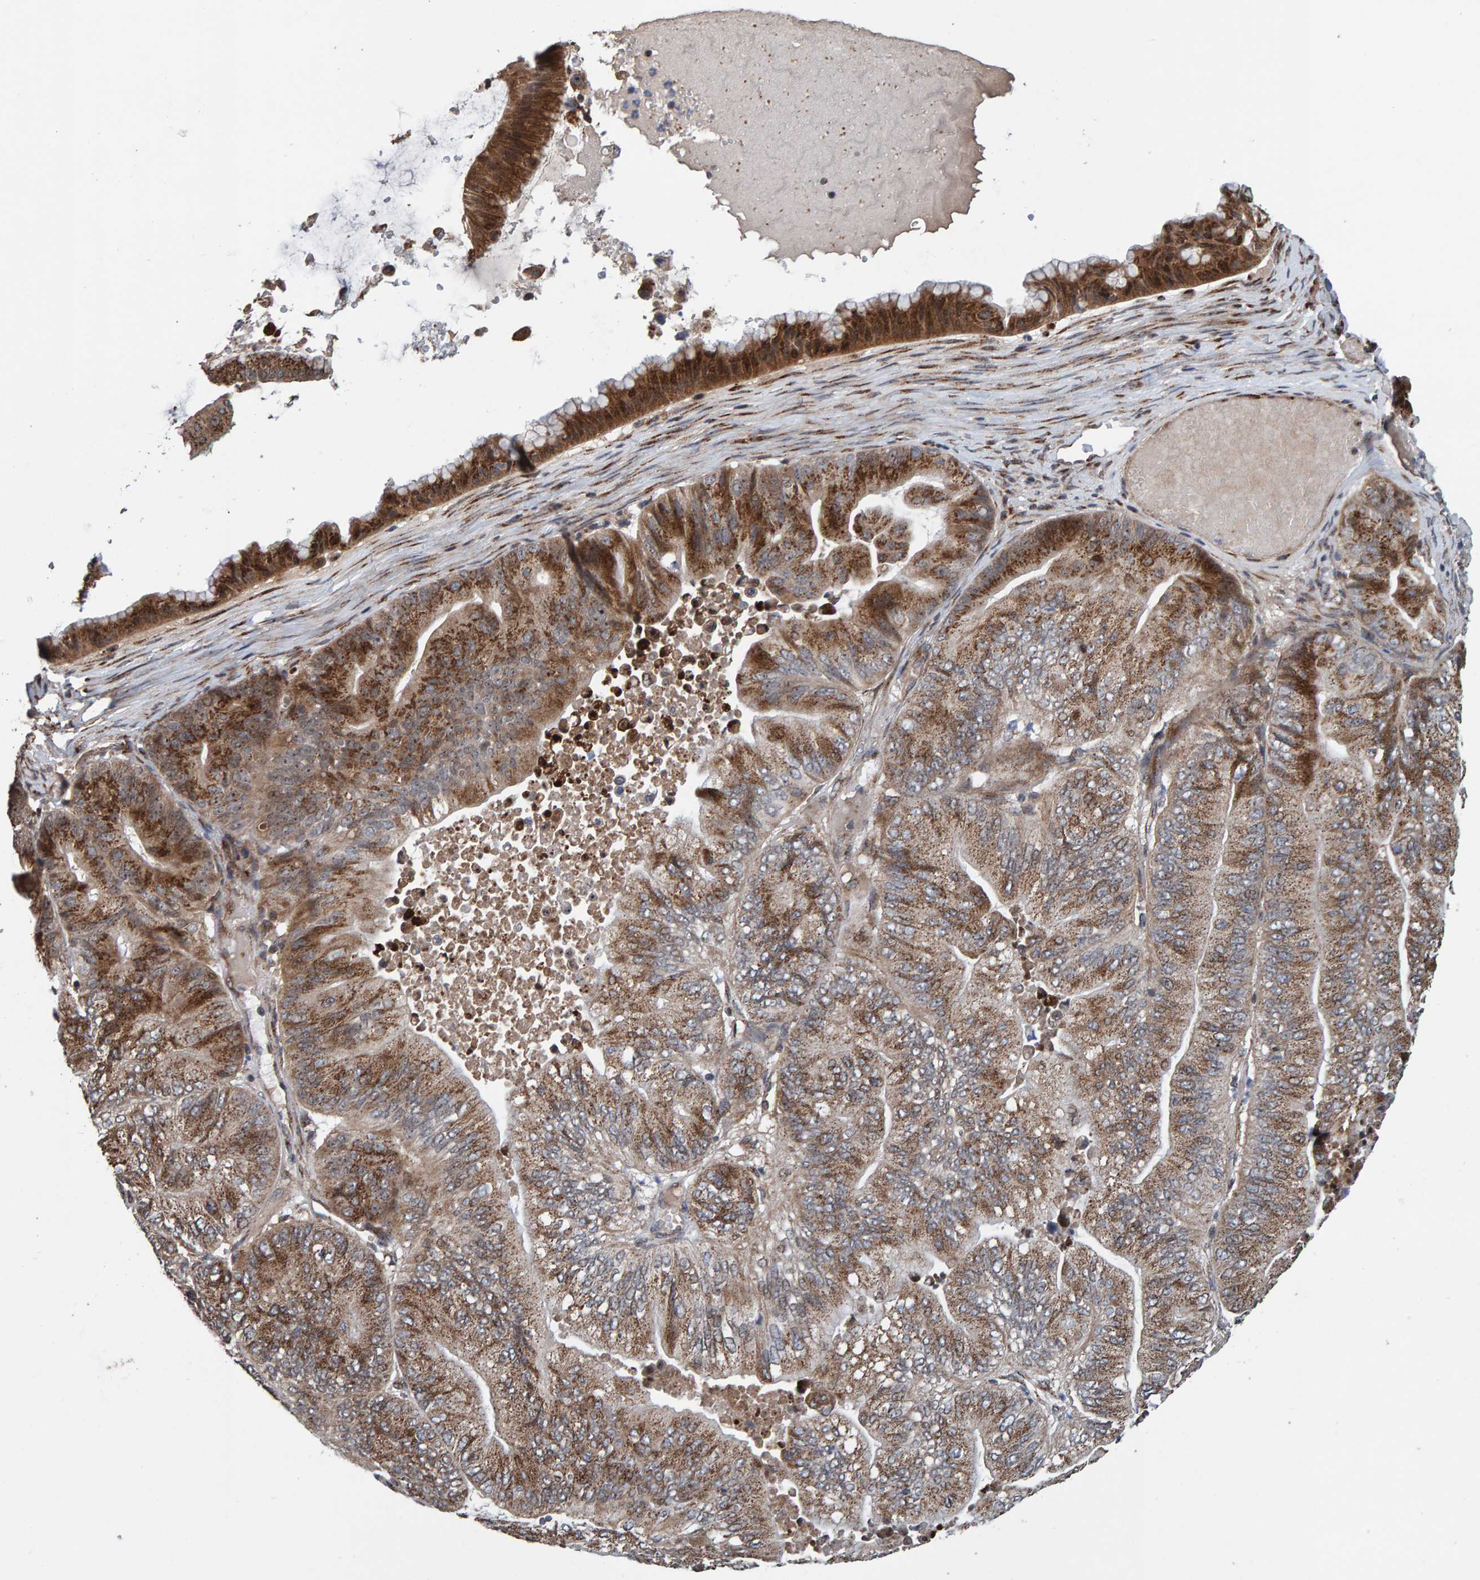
{"staining": {"intensity": "moderate", "quantity": ">75%", "location": "cytoplasmic/membranous"}, "tissue": "ovarian cancer", "cell_type": "Tumor cells", "image_type": "cancer", "snomed": [{"axis": "morphology", "description": "Cystadenocarcinoma, mucinous, NOS"}, {"axis": "topography", "description": "Ovary"}], "caption": "An image of human ovarian mucinous cystadenocarcinoma stained for a protein displays moderate cytoplasmic/membranous brown staining in tumor cells.", "gene": "CCDC25", "patient": {"sex": "female", "age": 61}}